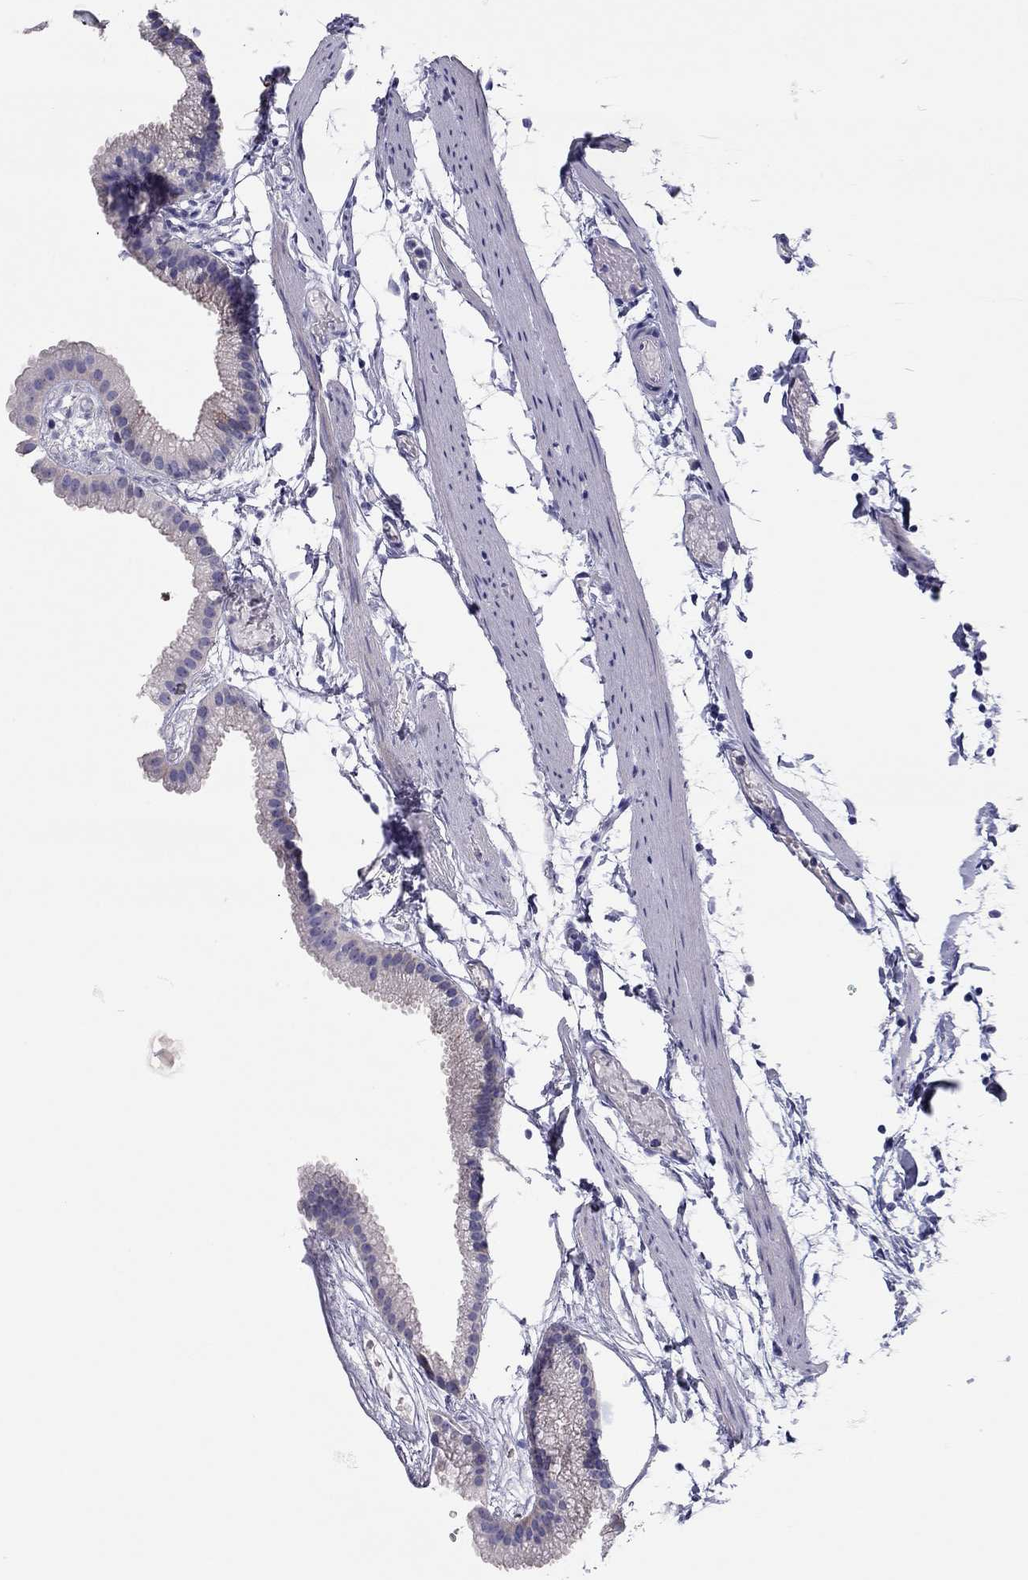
{"staining": {"intensity": "moderate", "quantity": "<25%", "location": "cytoplasmic/membranous"}, "tissue": "gallbladder", "cell_type": "Glandular cells", "image_type": "normal", "snomed": [{"axis": "morphology", "description": "Normal tissue, NOS"}, {"axis": "topography", "description": "Gallbladder"}], "caption": "The photomicrograph reveals staining of benign gallbladder, revealing moderate cytoplasmic/membranous protein staining (brown color) within glandular cells.", "gene": "SCARB1", "patient": {"sex": "female", "age": 45}}